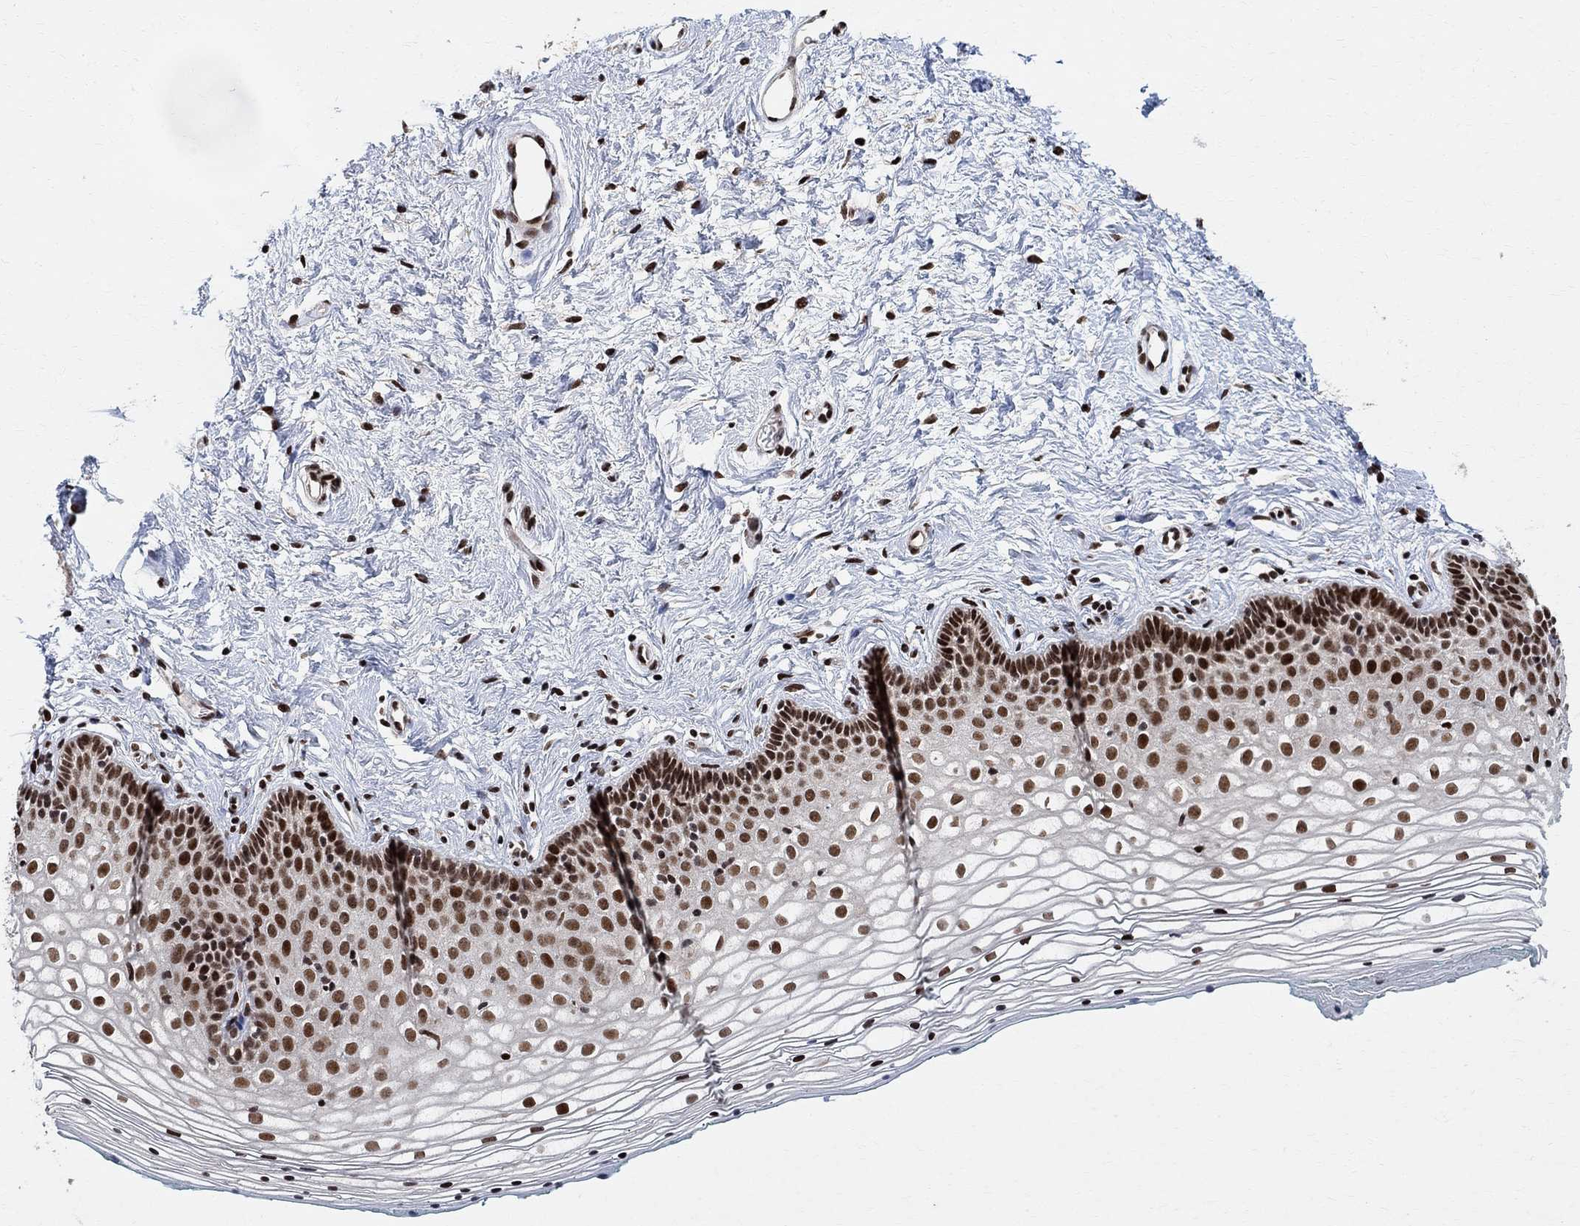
{"staining": {"intensity": "strong", "quantity": ">75%", "location": "nuclear"}, "tissue": "vagina", "cell_type": "Squamous epithelial cells", "image_type": "normal", "snomed": [{"axis": "morphology", "description": "Normal tissue, NOS"}, {"axis": "topography", "description": "Vagina"}], "caption": "Unremarkable vagina reveals strong nuclear positivity in about >75% of squamous epithelial cells.", "gene": "E4F1", "patient": {"sex": "female", "age": 36}}